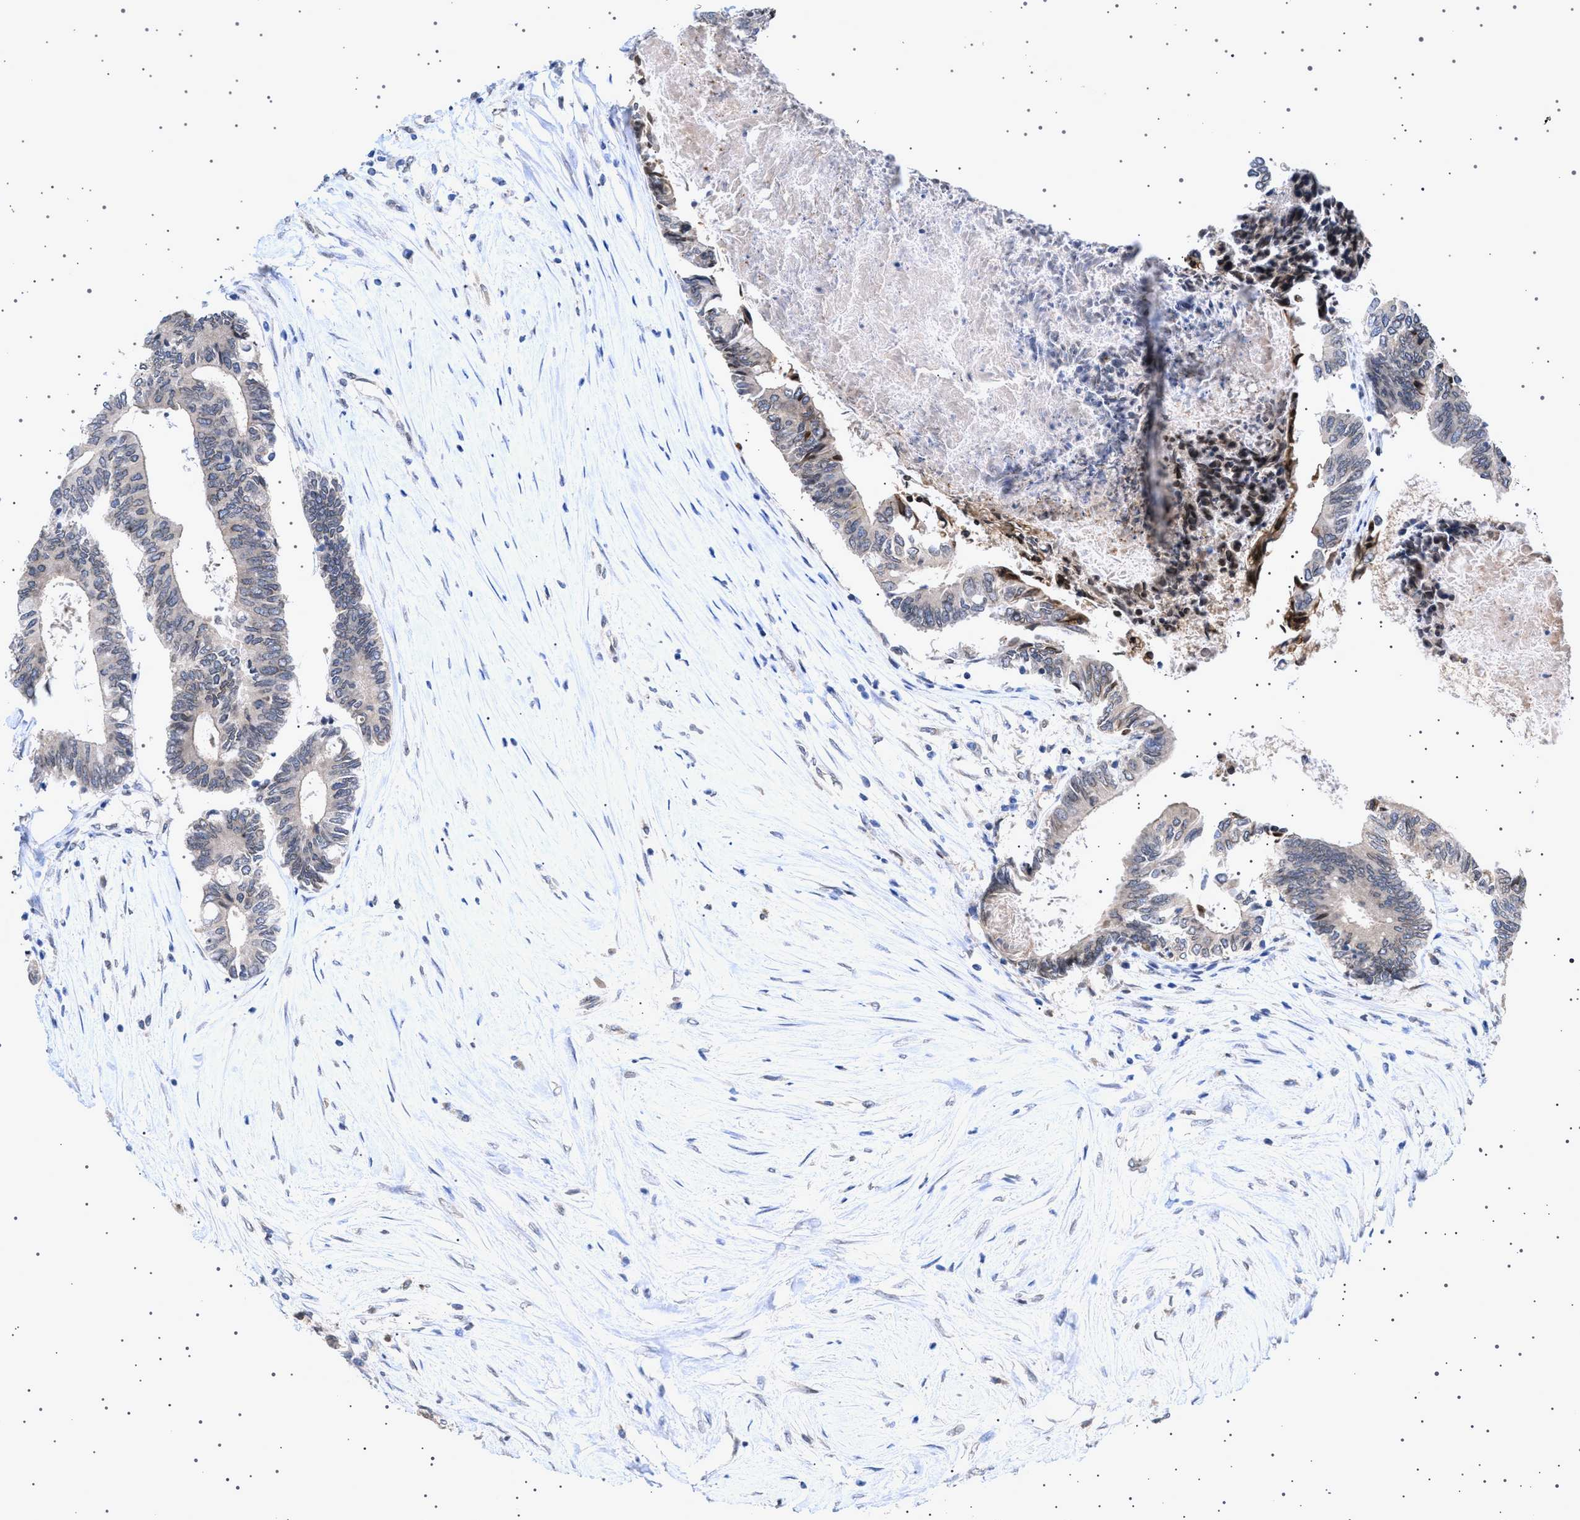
{"staining": {"intensity": "negative", "quantity": "none", "location": "none"}, "tissue": "colorectal cancer", "cell_type": "Tumor cells", "image_type": "cancer", "snomed": [{"axis": "morphology", "description": "Adenocarcinoma, NOS"}, {"axis": "topography", "description": "Rectum"}], "caption": "This is an immunohistochemistry (IHC) image of colorectal adenocarcinoma. There is no positivity in tumor cells.", "gene": "NUP93", "patient": {"sex": "male", "age": 63}}